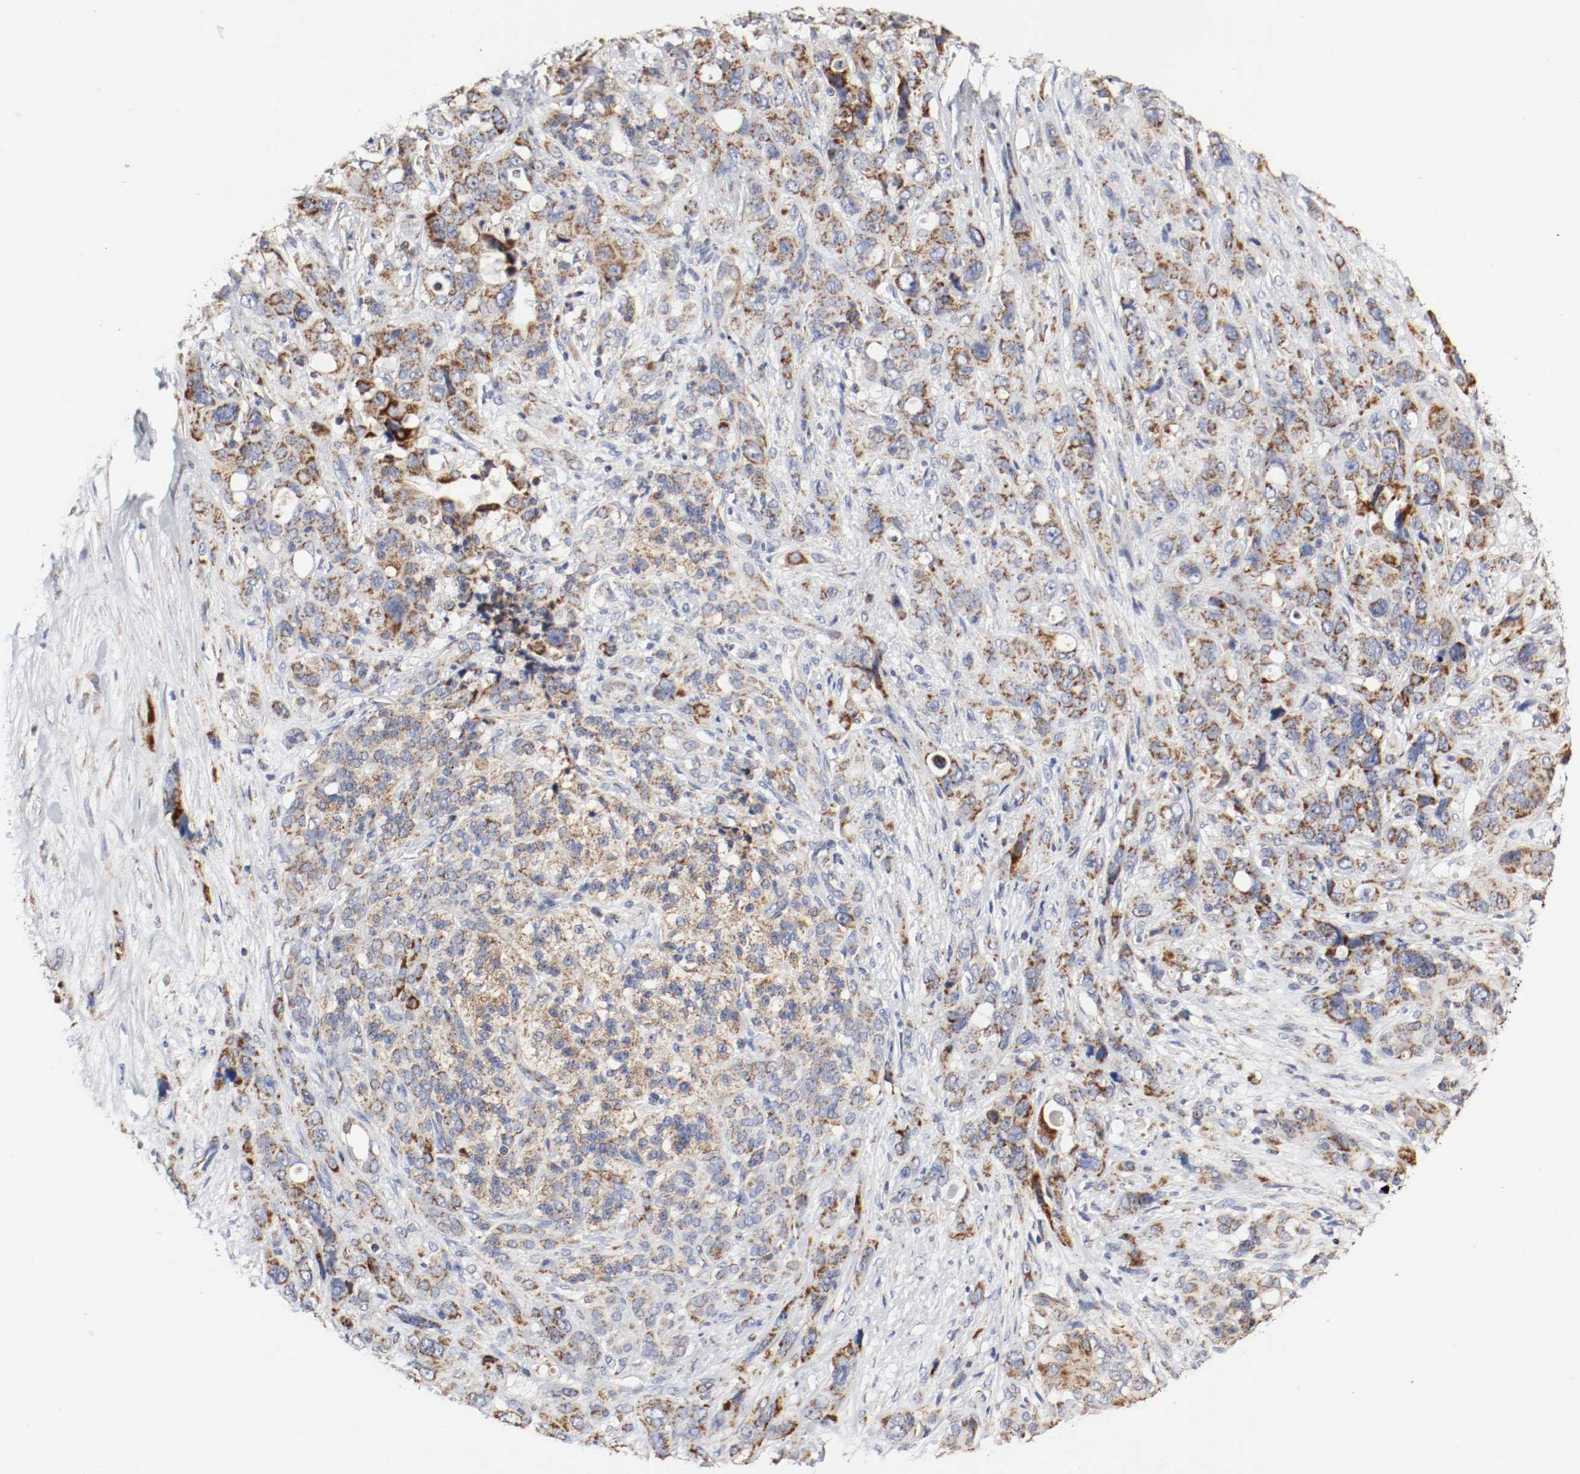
{"staining": {"intensity": "strong", "quantity": ">75%", "location": "cytoplasmic/membranous"}, "tissue": "pancreatic cancer", "cell_type": "Tumor cells", "image_type": "cancer", "snomed": [{"axis": "morphology", "description": "Adenocarcinoma, NOS"}, {"axis": "topography", "description": "Pancreas"}], "caption": "Strong cytoplasmic/membranous positivity for a protein is seen in about >75% of tumor cells of pancreatic adenocarcinoma using immunohistochemistry.", "gene": "AFG3L2", "patient": {"sex": "male", "age": 46}}